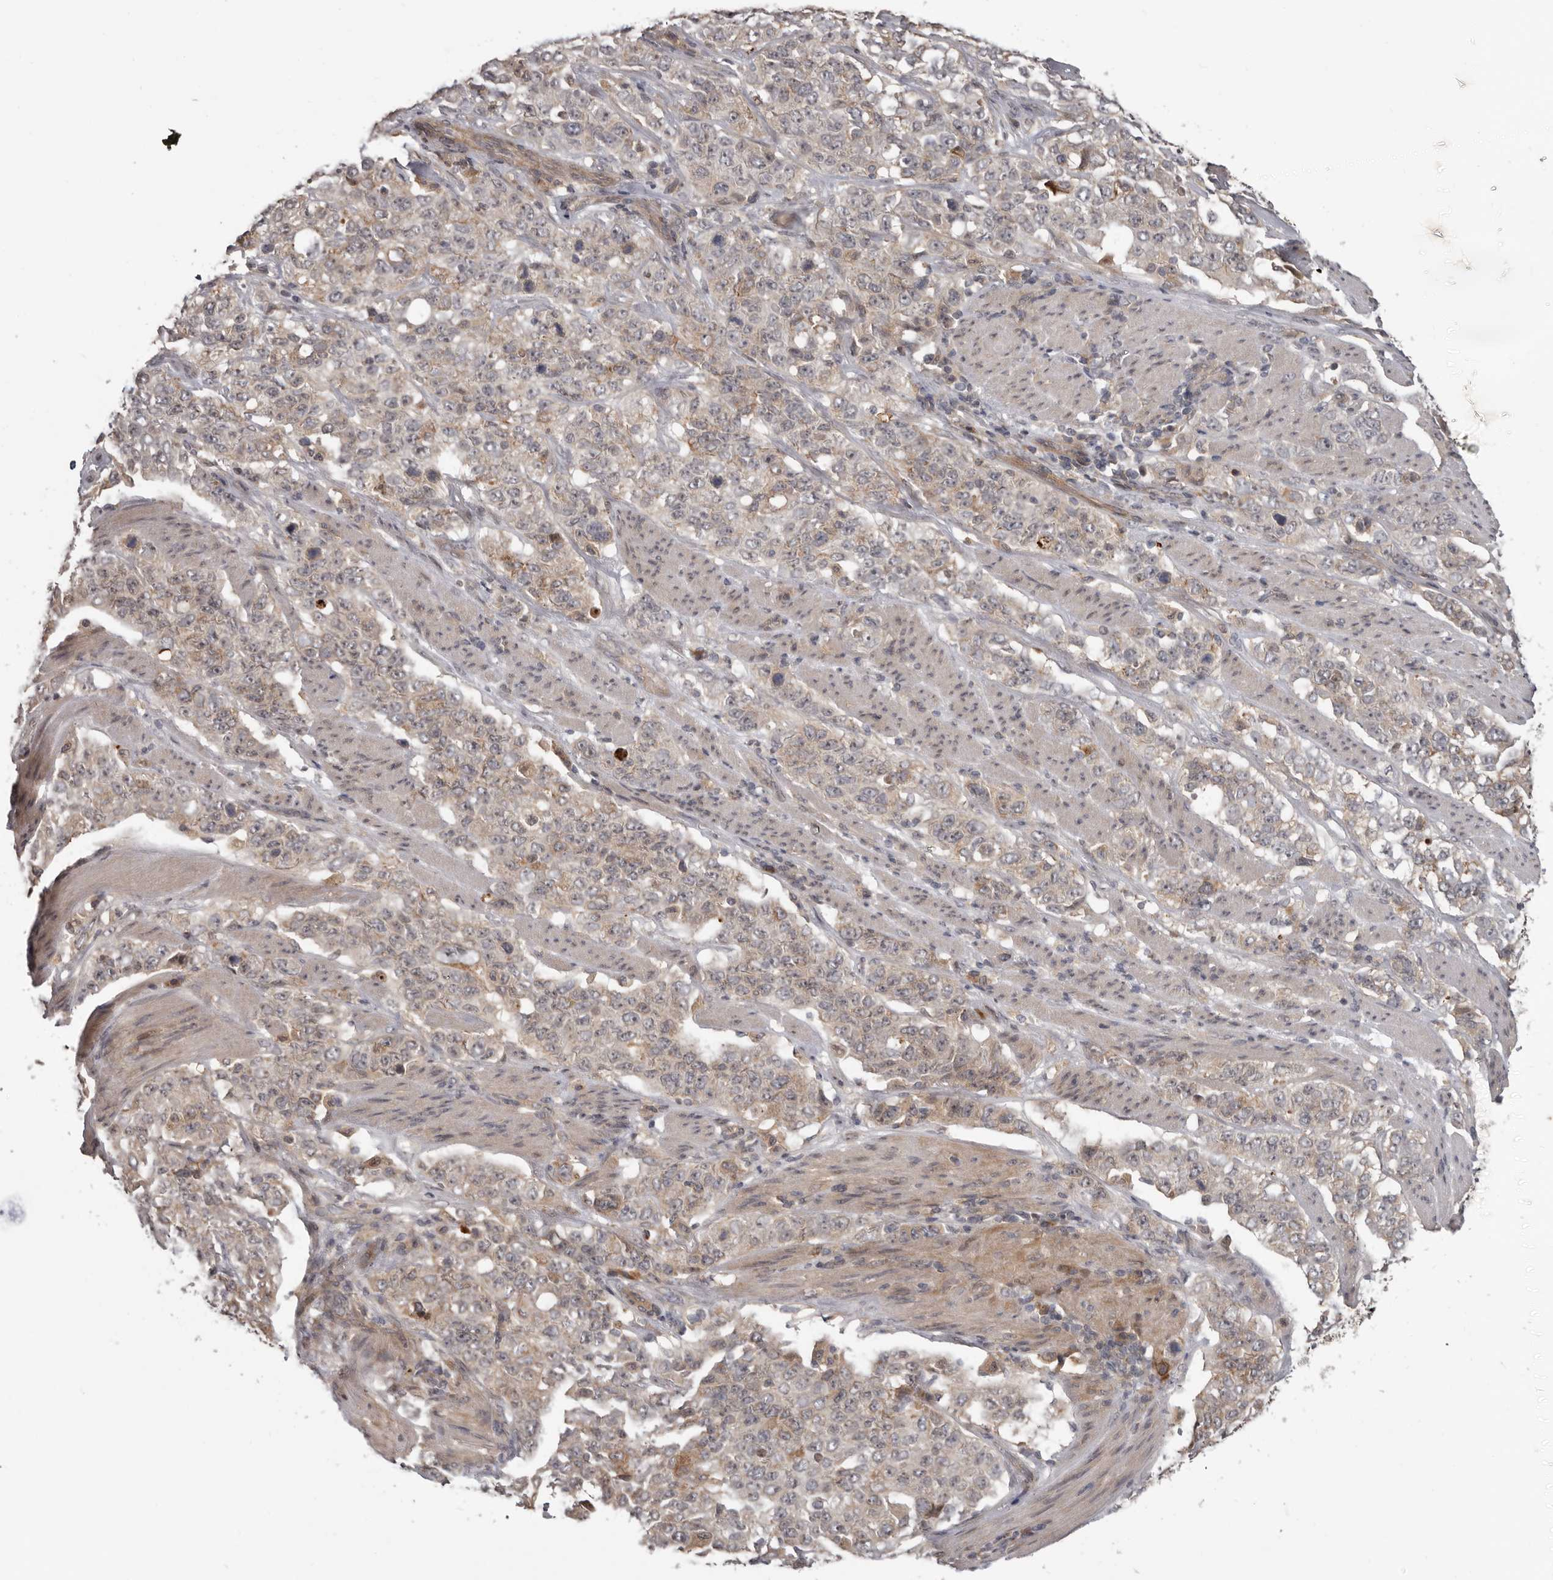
{"staining": {"intensity": "weak", "quantity": ">75%", "location": "cytoplasmic/membranous"}, "tissue": "stomach cancer", "cell_type": "Tumor cells", "image_type": "cancer", "snomed": [{"axis": "morphology", "description": "Adenocarcinoma, NOS"}, {"axis": "topography", "description": "Stomach"}], "caption": "Protein expression by immunohistochemistry (IHC) exhibits weak cytoplasmic/membranous expression in approximately >75% of tumor cells in stomach adenocarcinoma. (brown staining indicates protein expression, while blue staining denotes nuclei).", "gene": "BAD", "patient": {"sex": "male", "age": 48}}